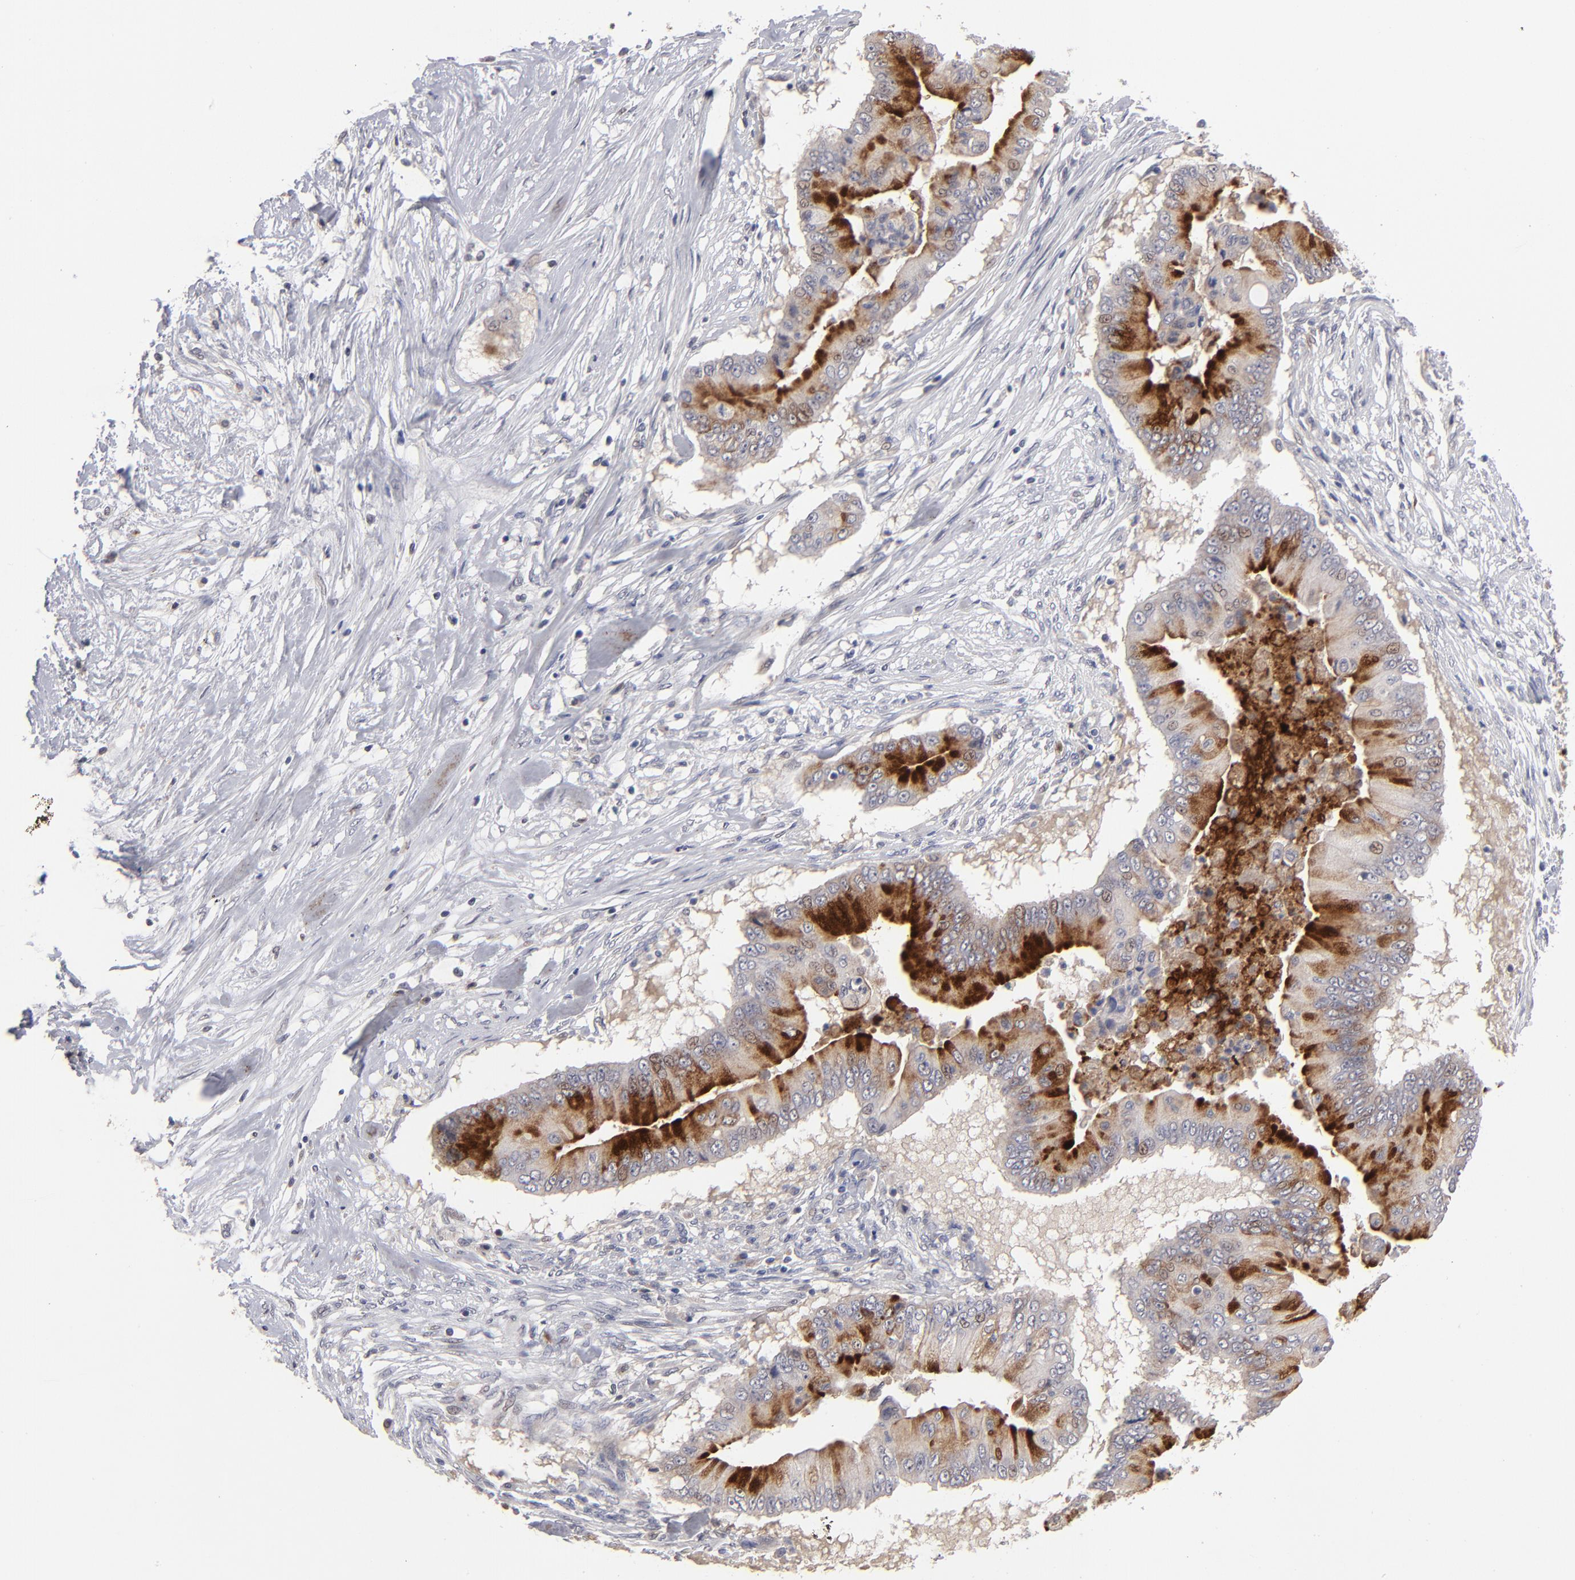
{"staining": {"intensity": "strong", "quantity": "25%-75%", "location": "cytoplasmic/membranous"}, "tissue": "pancreatic cancer", "cell_type": "Tumor cells", "image_type": "cancer", "snomed": [{"axis": "morphology", "description": "Adenocarcinoma, NOS"}, {"axis": "topography", "description": "Pancreas"}], "caption": "Strong cytoplasmic/membranous protein expression is present in about 25%-75% of tumor cells in adenocarcinoma (pancreatic).", "gene": "GPM6B", "patient": {"sex": "male", "age": 62}}